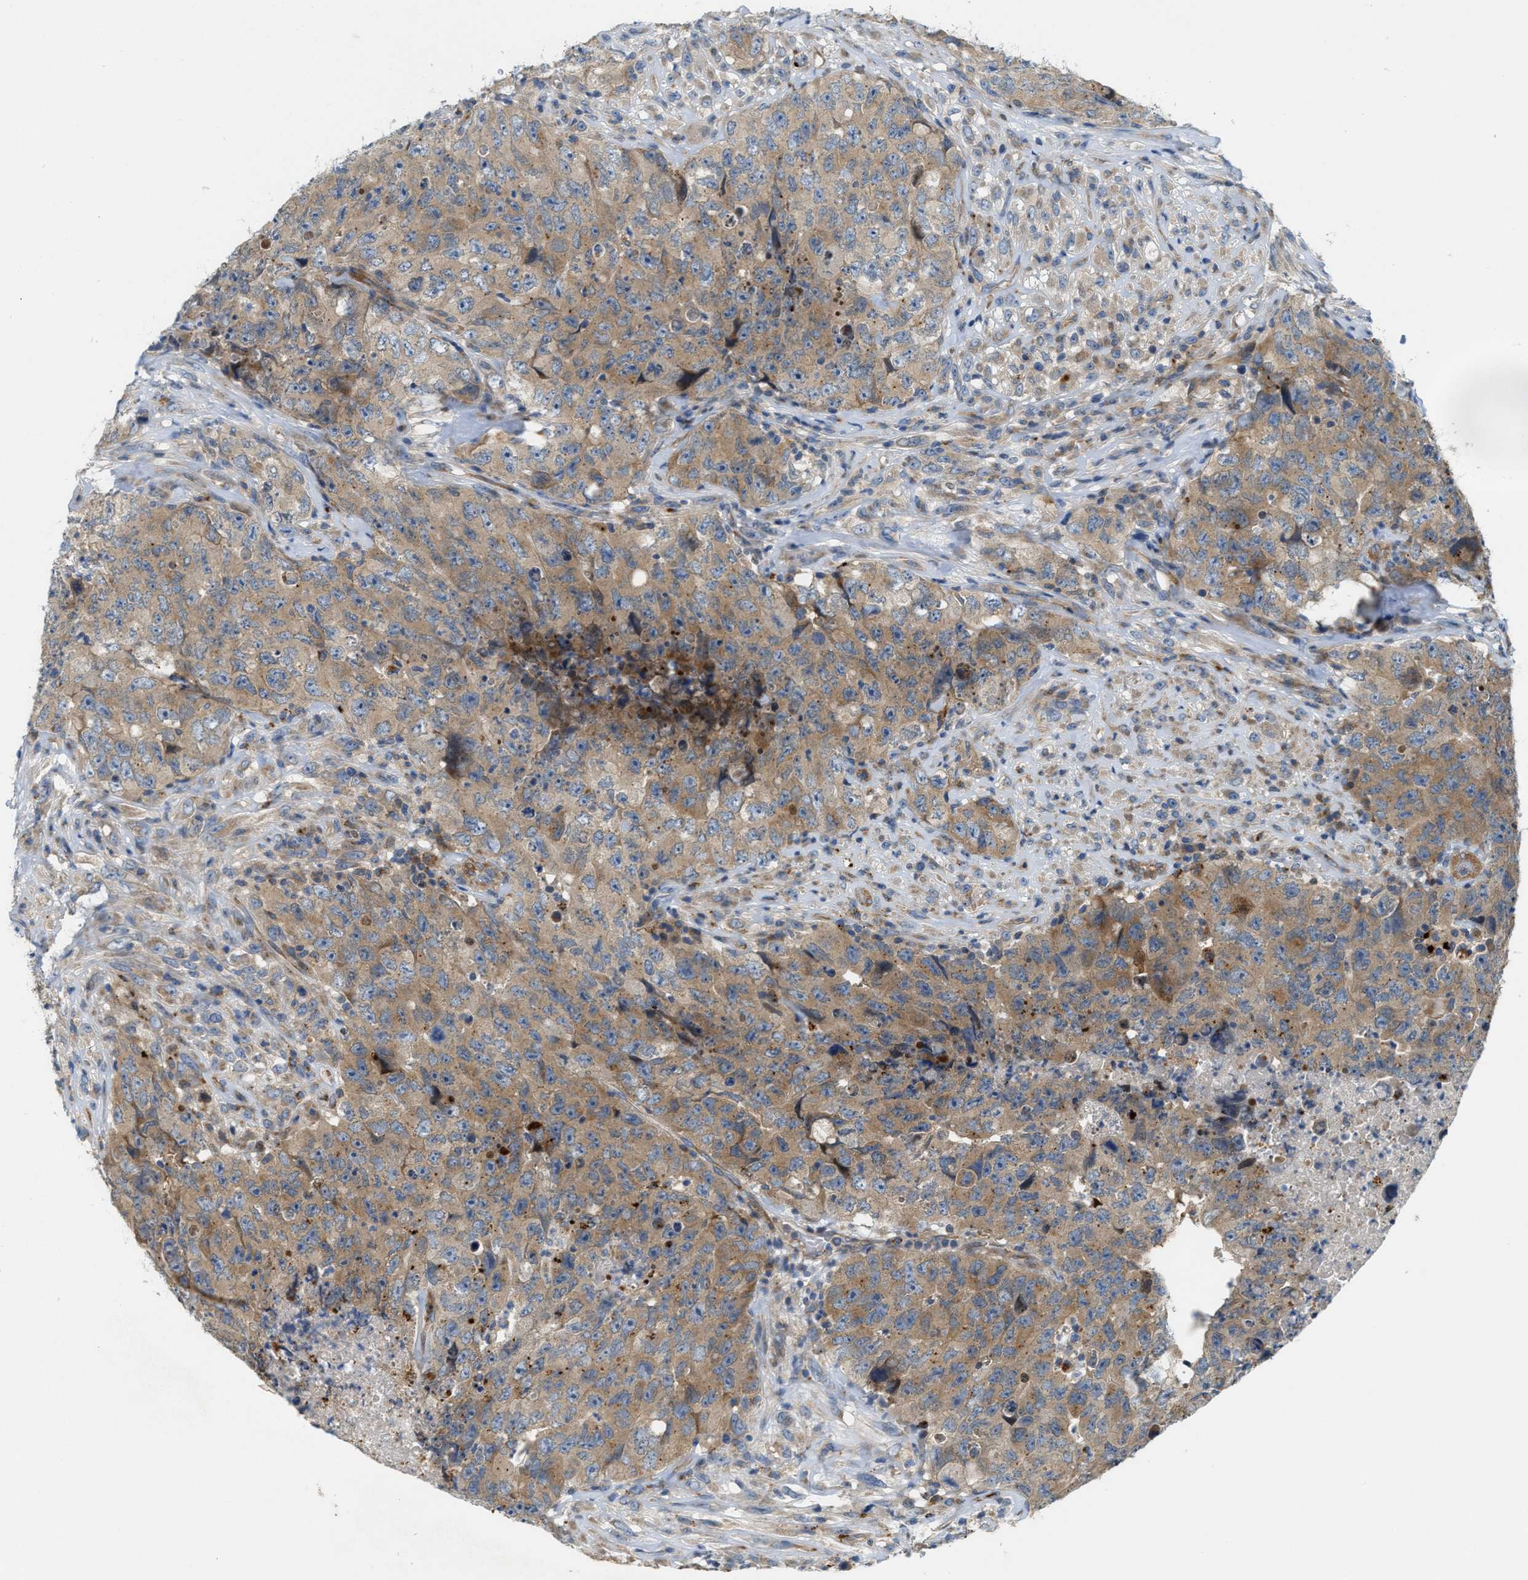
{"staining": {"intensity": "moderate", "quantity": ">75%", "location": "cytoplasmic/membranous"}, "tissue": "testis cancer", "cell_type": "Tumor cells", "image_type": "cancer", "snomed": [{"axis": "morphology", "description": "Carcinoma, Embryonal, NOS"}, {"axis": "topography", "description": "Testis"}], "caption": "Immunohistochemical staining of testis cancer (embryonal carcinoma) demonstrates medium levels of moderate cytoplasmic/membranous protein positivity in about >75% of tumor cells. The staining is performed using DAB brown chromogen to label protein expression. The nuclei are counter-stained blue using hematoxylin.", "gene": "KLHDC10", "patient": {"sex": "male", "age": 32}}